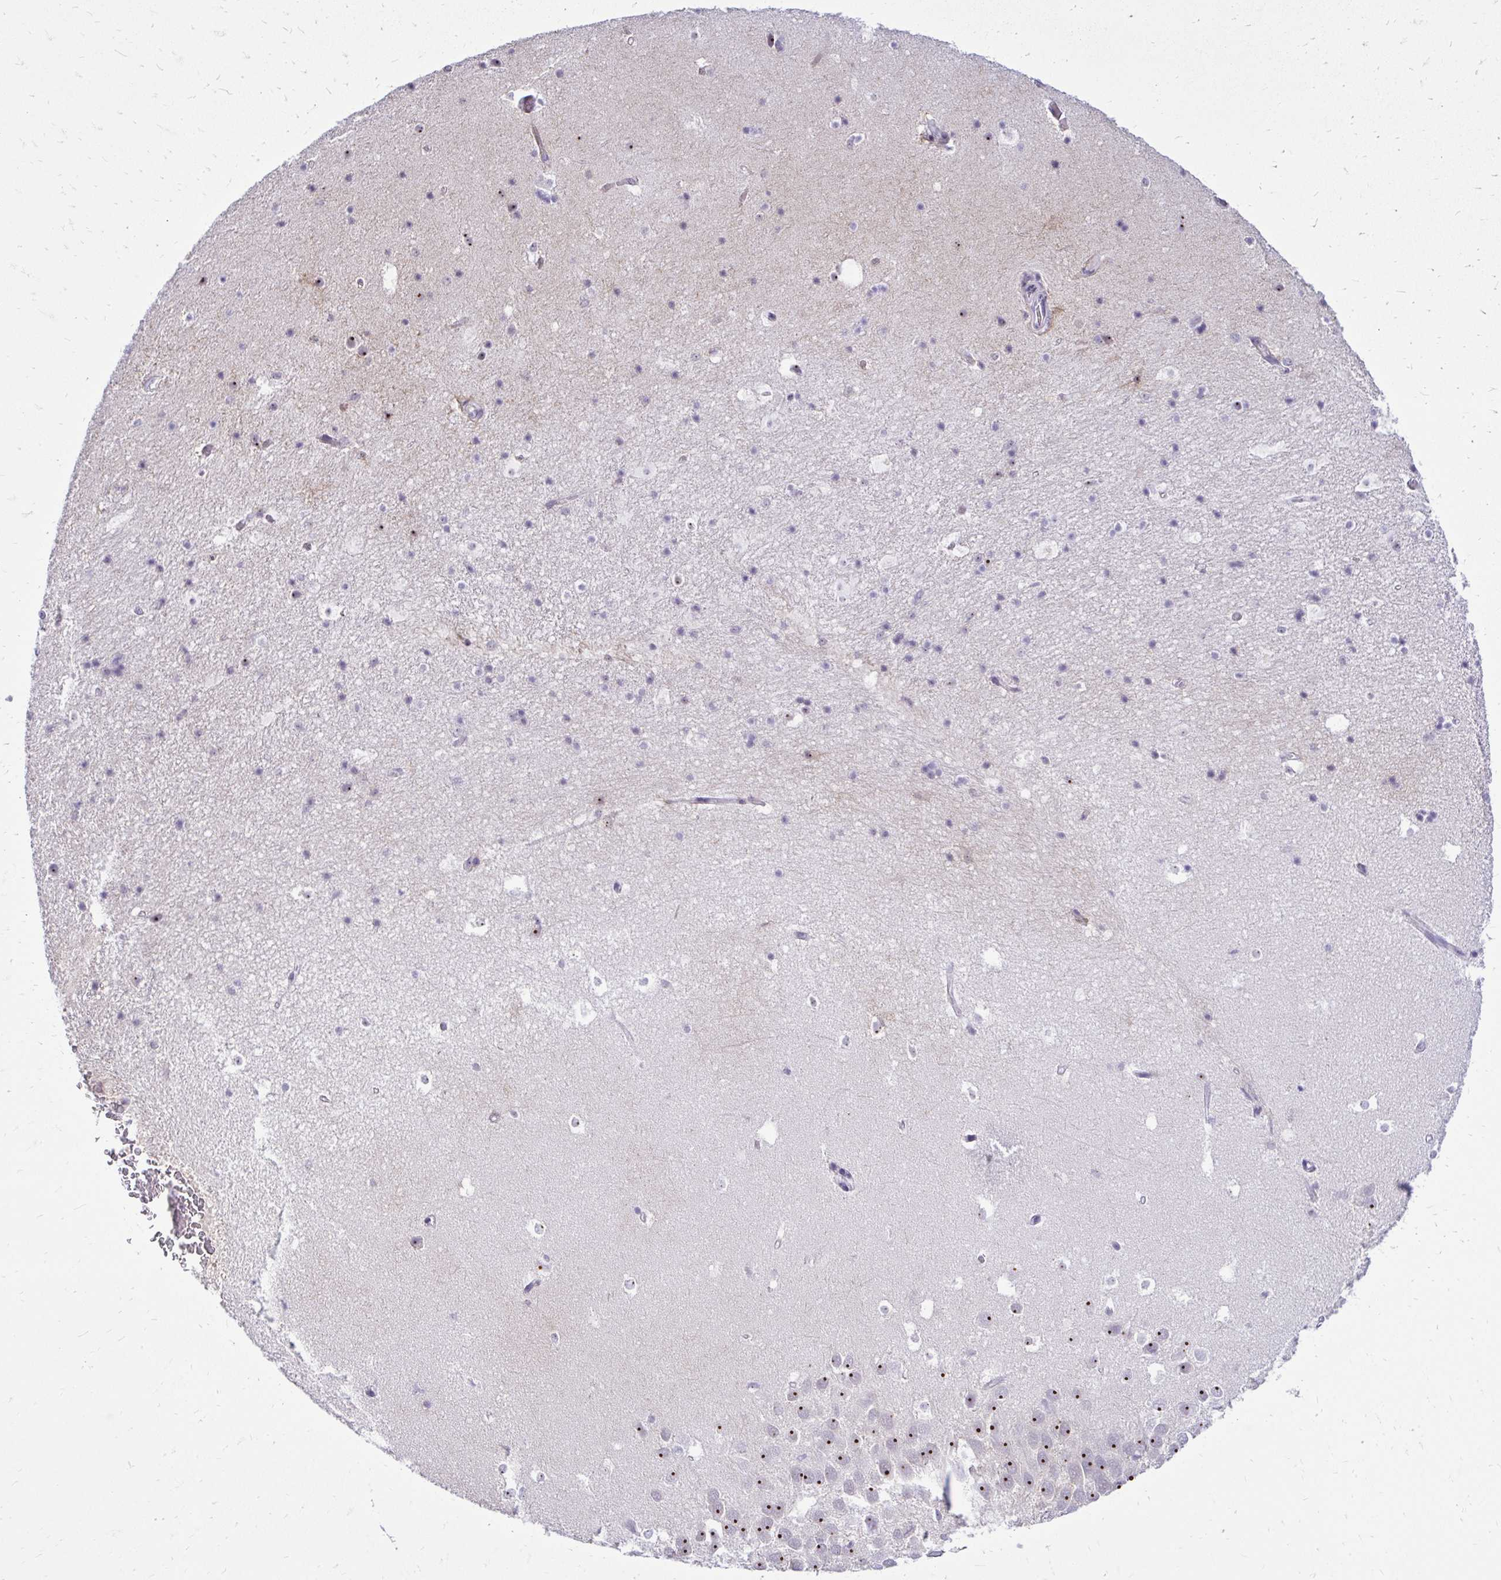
{"staining": {"intensity": "negative", "quantity": "none", "location": "none"}, "tissue": "hippocampus", "cell_type": "Glial cells", "image_type": "normal", "snomed": [{"axis": "morphology", "description": "Normal tissue, NOS"}, {"axis": "topography", "description": "Hippocampus"}], "caption": "The histopathology image exhibits no staining of glial cells in normal hippocampus.", "gene": "NIFK", "patient": {"sex": "male", "age": 26}}